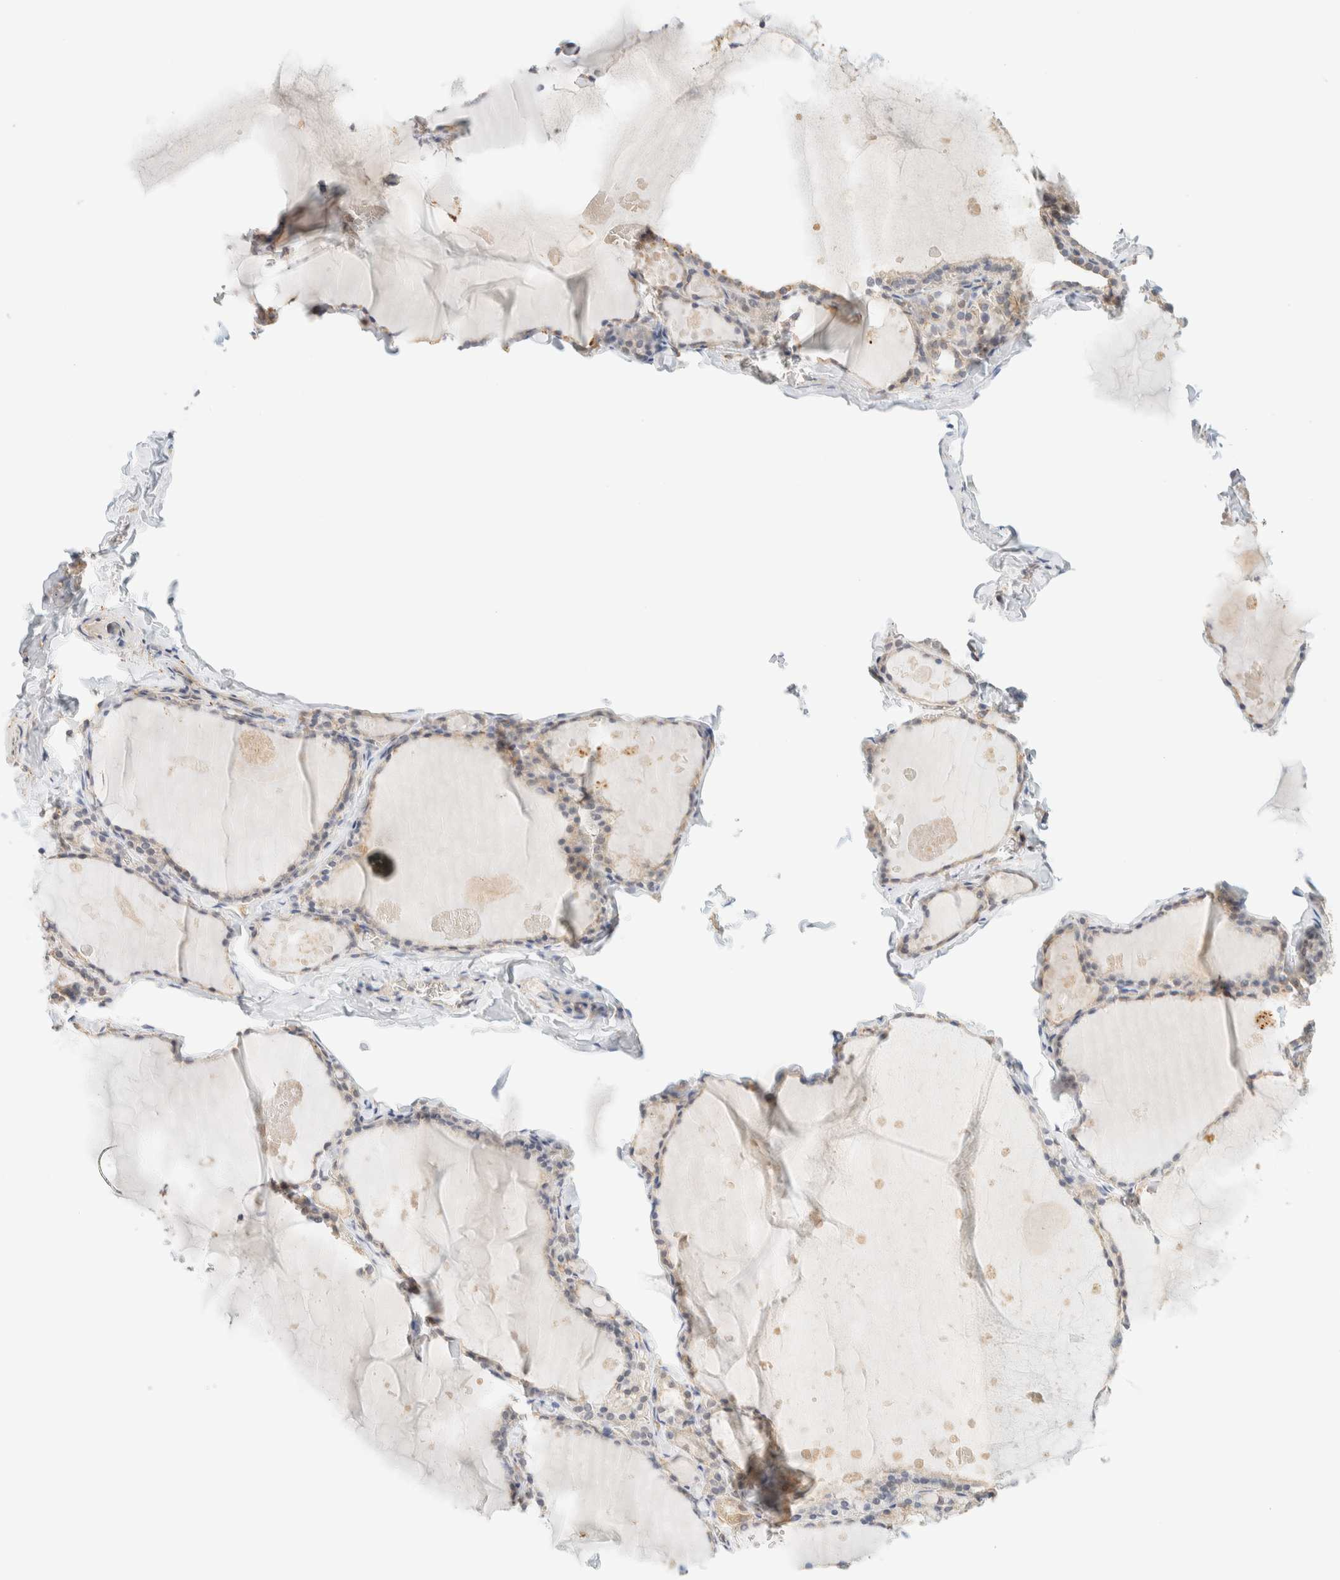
{"staining": {"intensity": "weak", "quantity": ">75%", "location": "cytoplasmic/membranous"}, "tissue": "thyroid gland", "cell_type": "Glandular cells", "image_type": "normal", "snomed": [{"axis": "morphology", "description": "Normal tissue, NOS"}, {"axis": "topography", "description": "Thyroid gland"}], "caption": "The photomicrograph shows staining of normal thyroid gland, revealing weak cytoplasmic/membranous protein staining (brown color) within glandular cells. (DAB (3,3'-diaminobenzidine) IHC, brown staining for protein, blue staining for nuclei).", "gene": "TBC1D8B", "patient": {"sex": "male", "age": 56}}